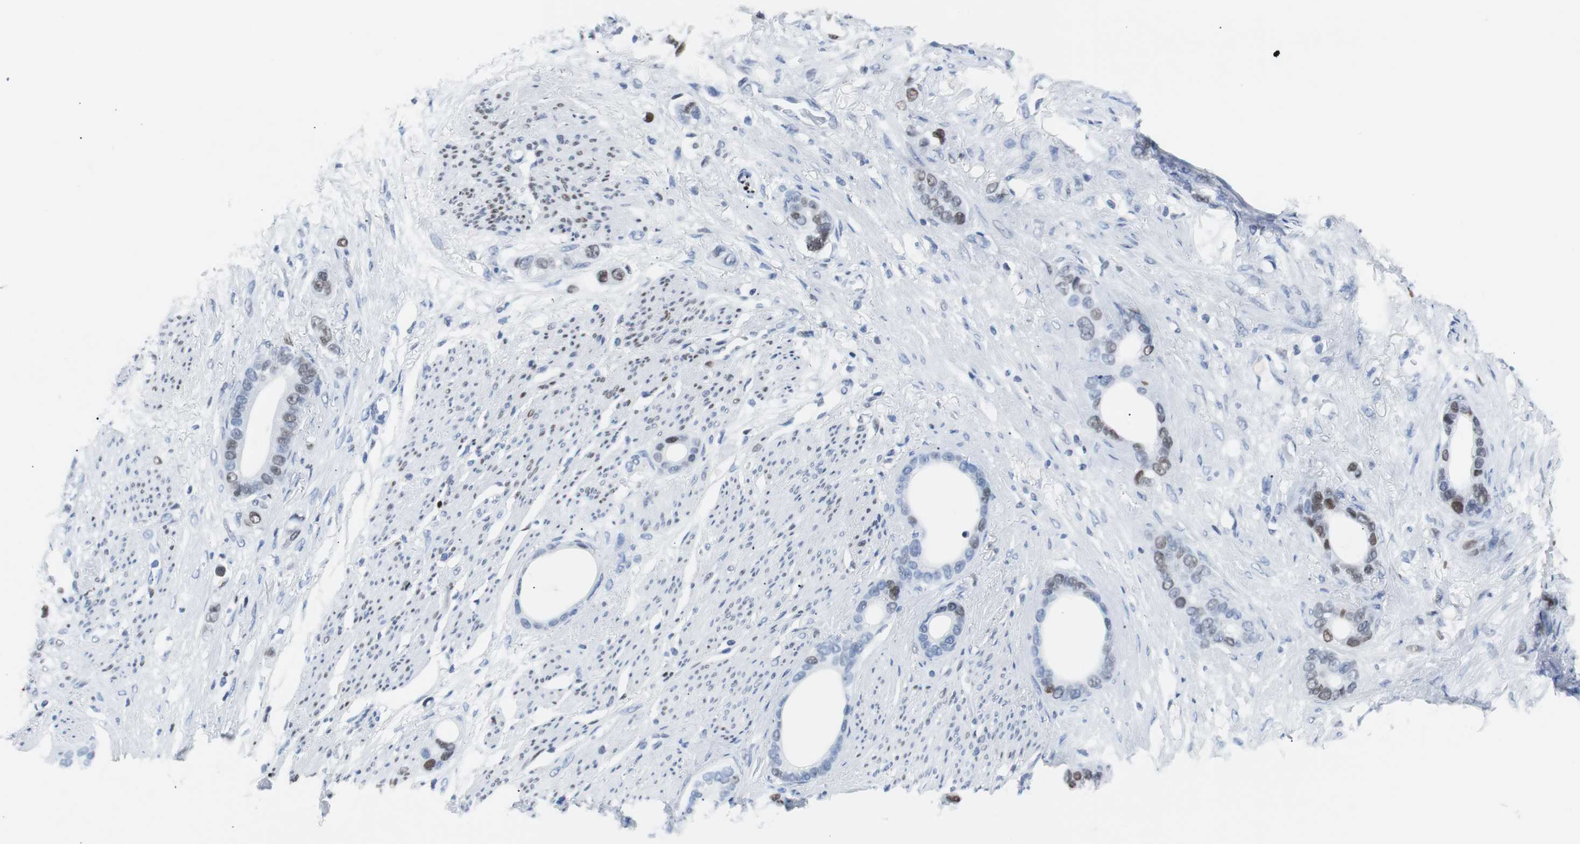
{"staining": {"intensity": "moderate", "quantity": "<25%", "location": "nuclear"}, "tissue": "stomach cancer", "cell_type": "Tumor cells", "image_type": "cancer", "snomed": [{"axis": "morphology", "description": "Adenocarcinoma, NOS"}, {"axis": "topography", "description": "Stomach"}], "caption": "Stomach adenocarcinoma tissue shows moderate nuclear staining in about <25% of tumor cells, visualized by immunohistochemistry. The protein is shown in brown color, while the nuclei are stained blue.", "gene": "JUN", "patient": {"sex": "female", "age": 75}}